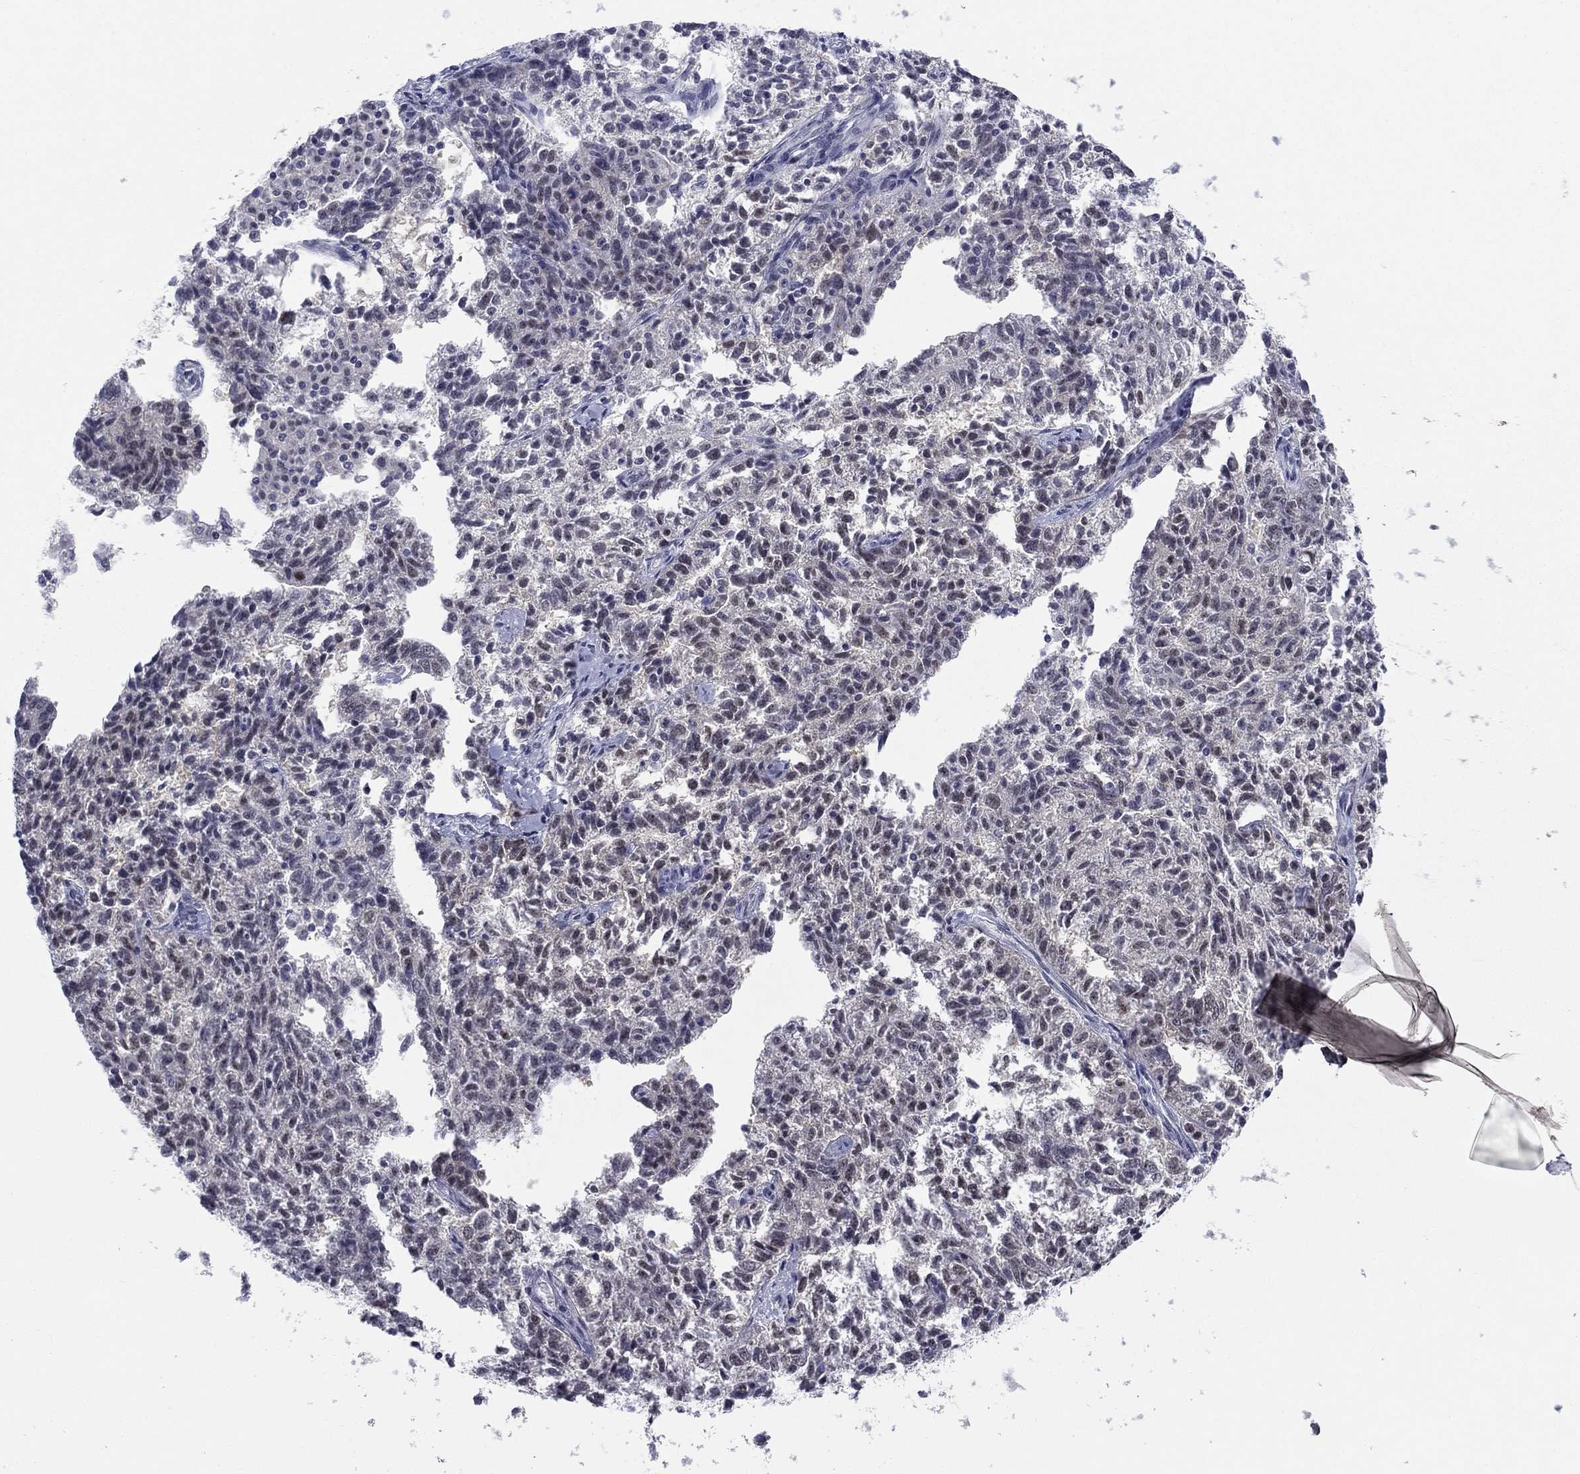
{"staining": {"intensity": "negative", "quantity": "none", "location": "none"}, "tissue": "ovarian cancer", "cell_type": "Tumor cells", "image_type": "cancer", "snomed": [{"axis": "morphology", "description": "Cystadenocarcinoma, serous, NOS"}, {"axis": "topography", "description": "Ovary"}], "caption": "This is an IHC histopathology image of human ovarian cancer. There is no positivity in tumor cells.", "gene": "TIGD4", "patient": {"sex": "female", "age": 71}}